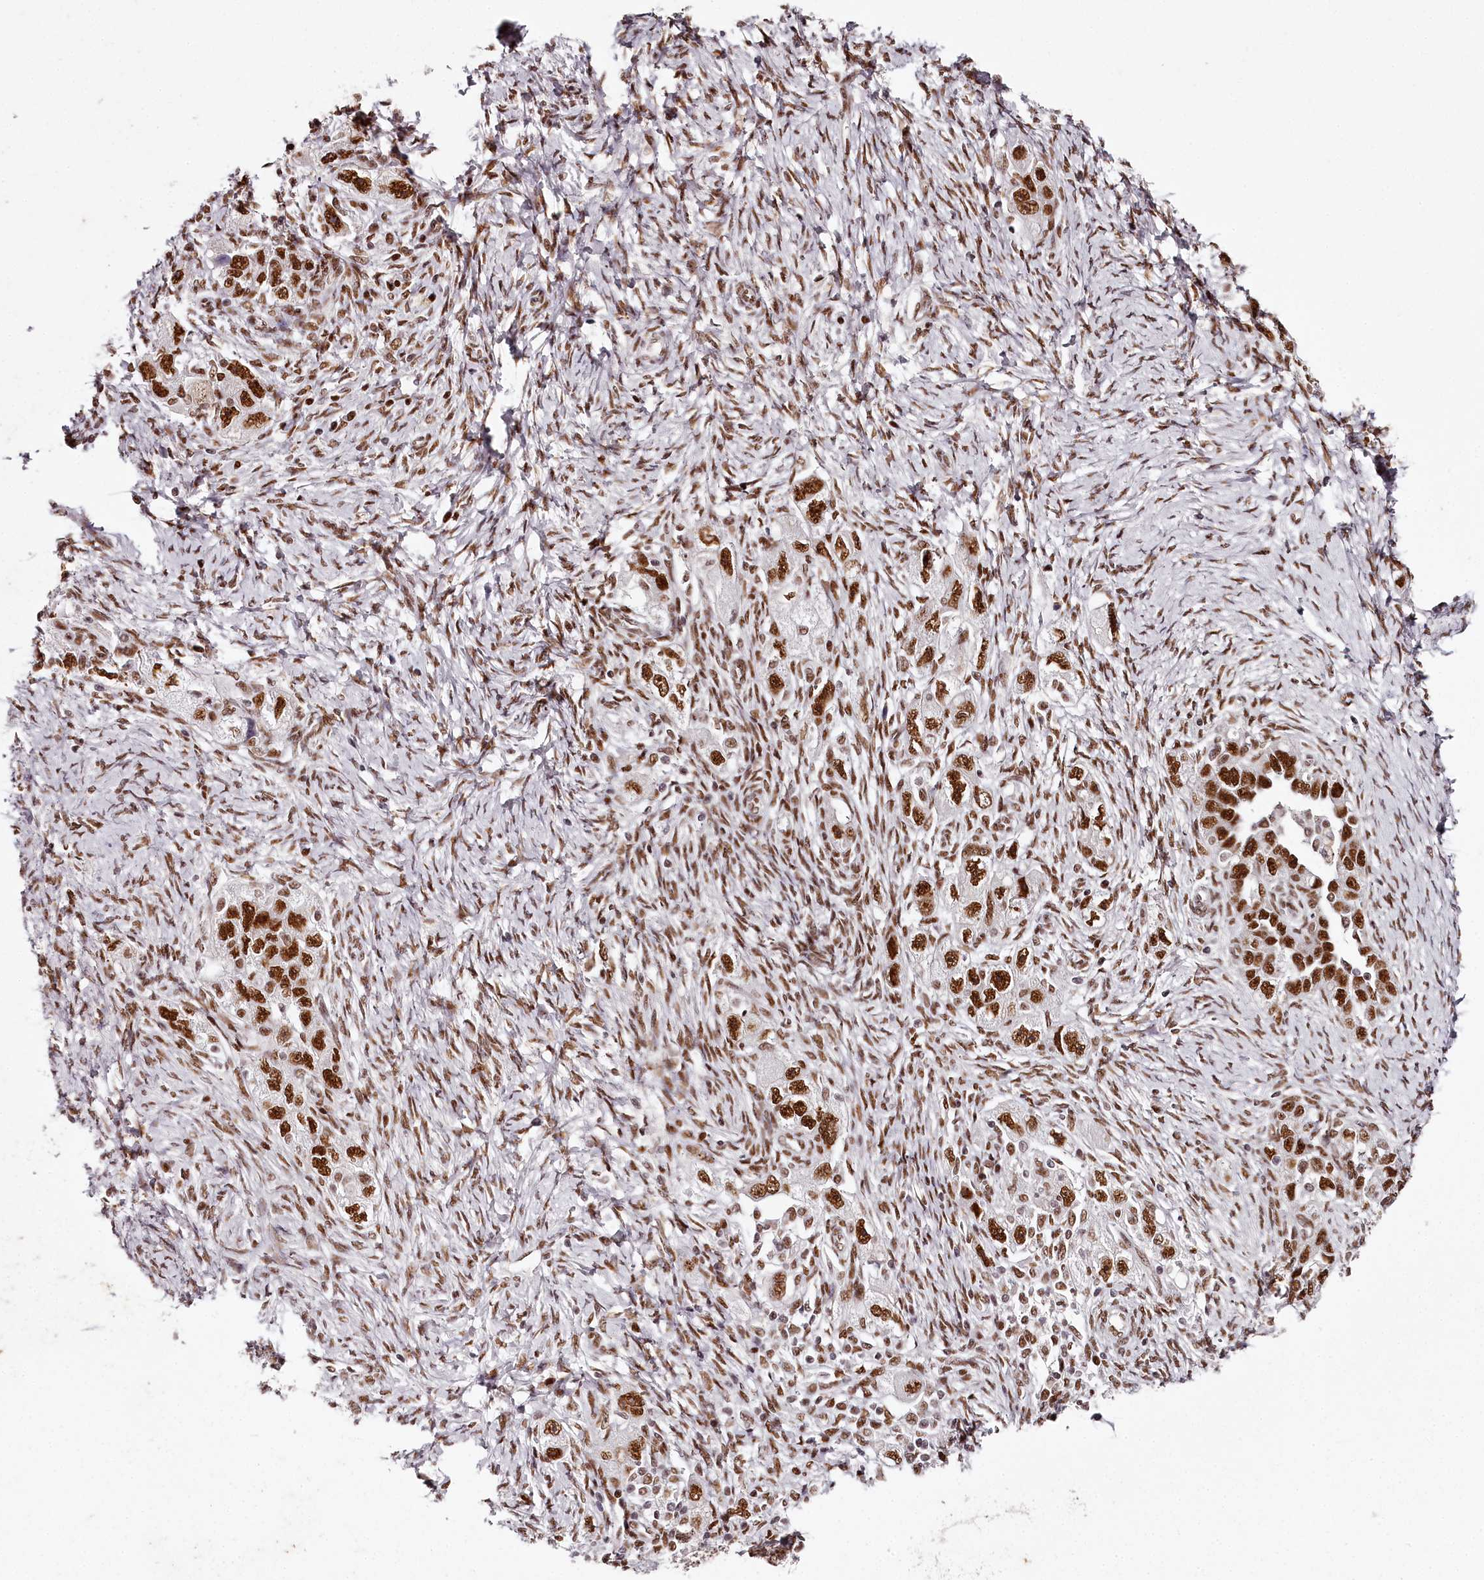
{"staining": {"intensity": "strong", "quantity": ">75%", "location": "nuclear"}, "tissue": "ovarian cancer", "cell_type": "Tumor cells", "image_type": "cancer", "snomed": [{"axis": "morphology", "description": "Carcinoma, NOS"}, {"axis": "morphology", "description": "Cystadenocarcinoma, serous, NOS"}, {"axis": "topography", "description": "Ovary"}], "caption": "Strong nuclear expression is seen in approximately >75% of tumor cells in carcinoma (ovarian).", "gene": "PSPC1", "patient": {"sex": "female", "age": 69}}